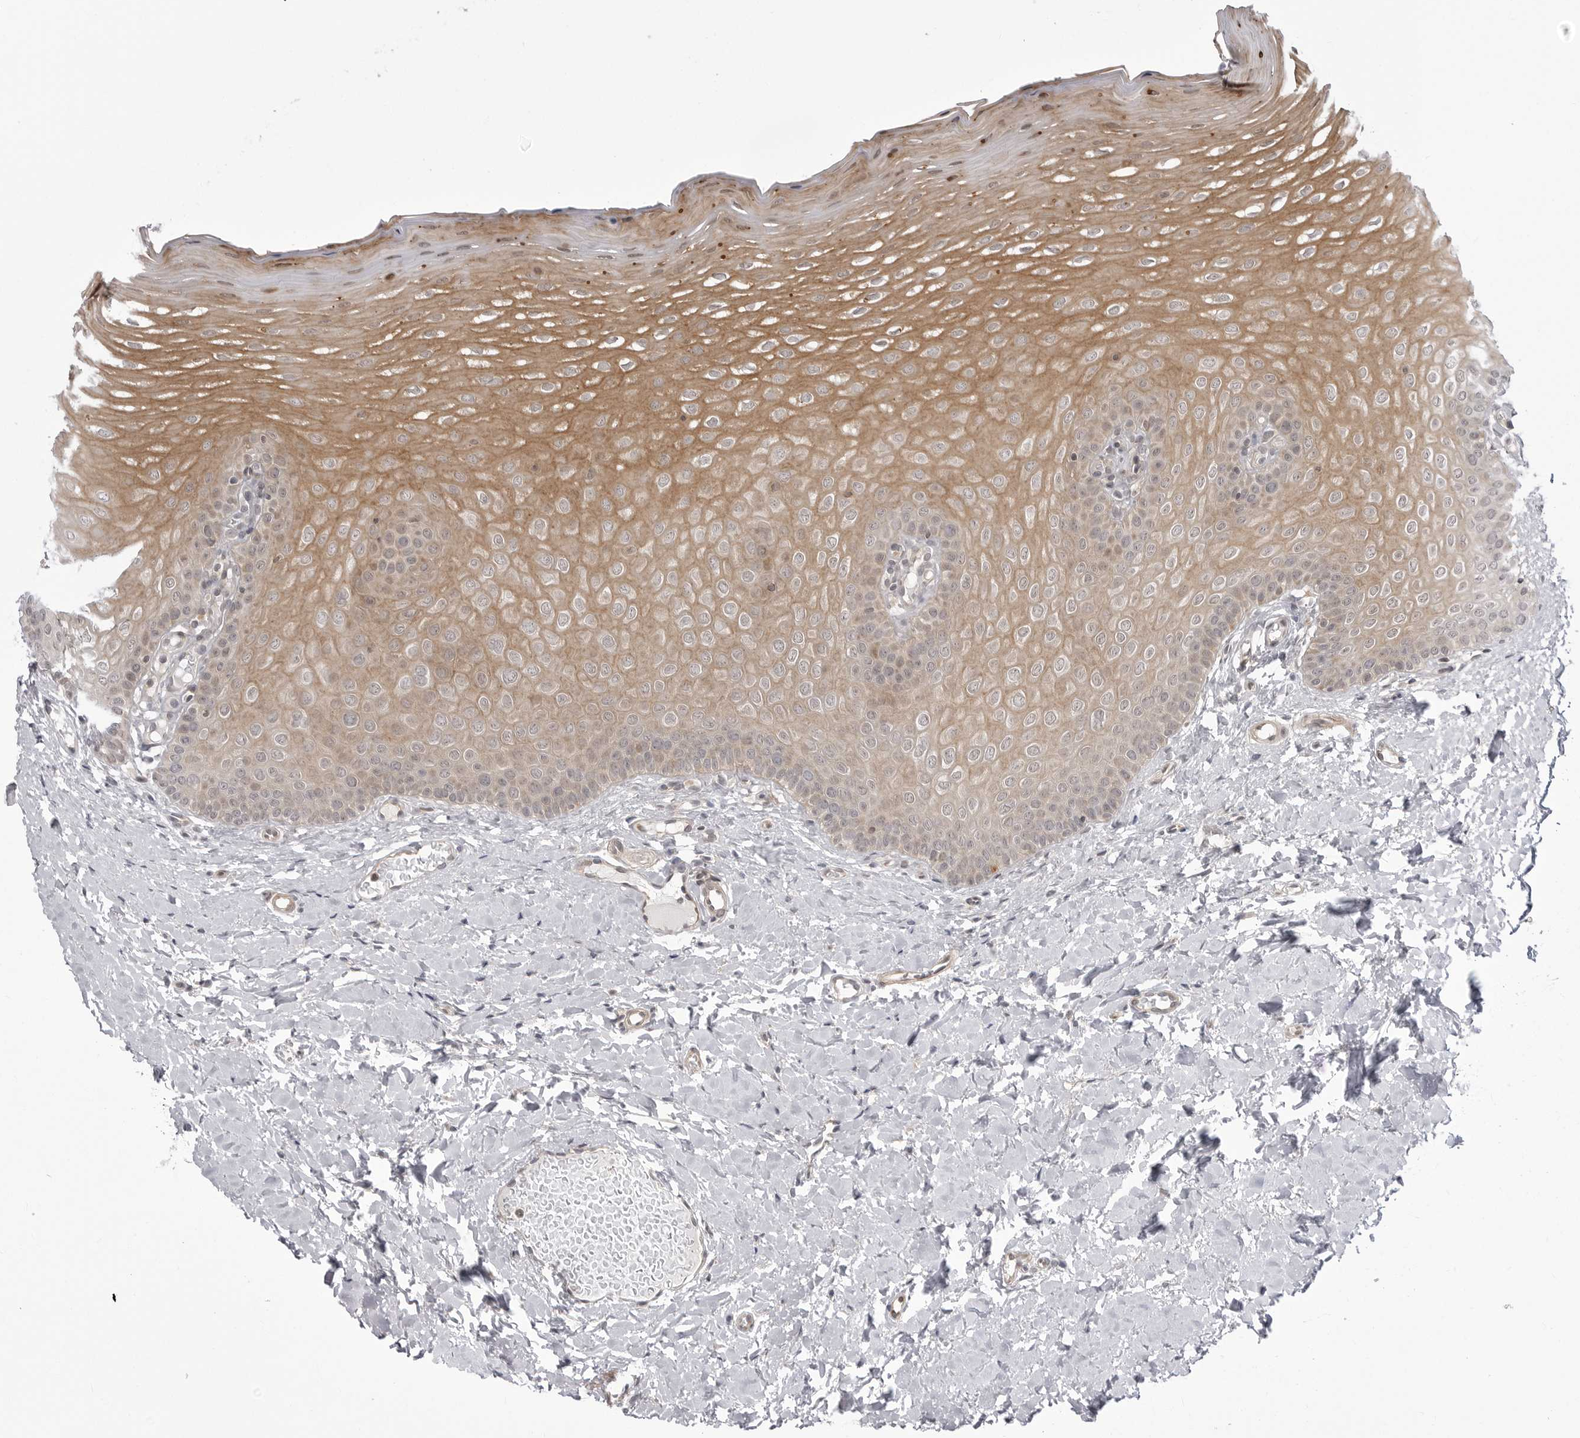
{"staining": {"intensity": "moderate", "quantity": ">75%", "location": "cytoplasmic/membranous"}, "tissue": "oral mucosa", "cell_type": "Squamous epithelial cells", "image_type": "normal", "snomed": [{"axis": "morphology", "description": "Normal tissue, NOS"}, {"axis": "topography", "description": "Oral tissue"}], "caption": "Protein expression analysis of unremarkable human oral mucosa reveals moderate cytoplasmic/membranous staining in about >75% of squamous epithelial cells.", "gene": "CCDC18", "patient": {"sex": "female", "age": 39}}